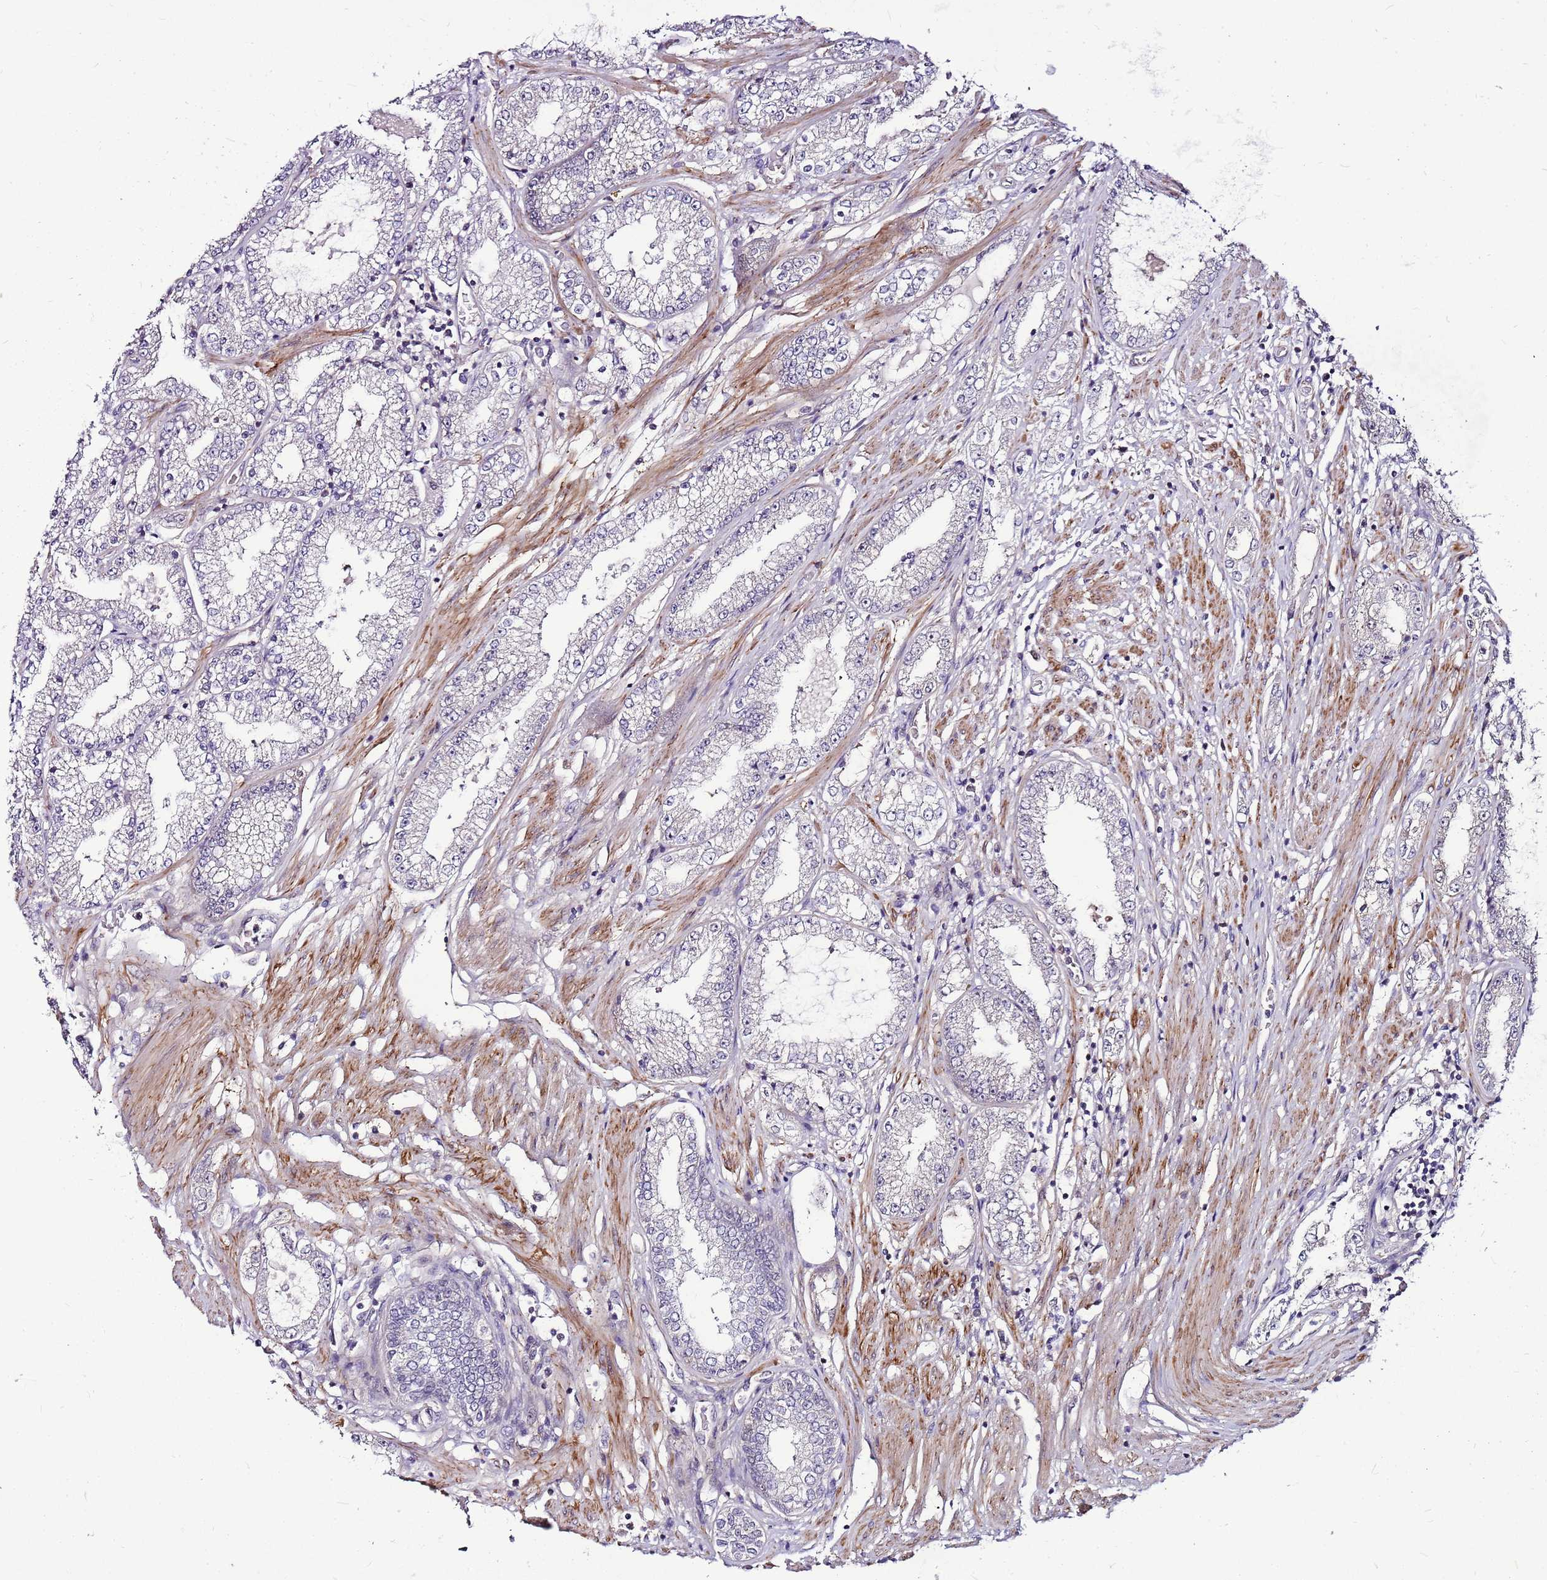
{"staining": {"intensity": "negative", "quantity": "none", "location": "none"}, "tissue": "prostate cancer", "cell_type": "Tumor cells", "image_type": "cancer", "snomed": [{"axis": "morphology", "description": "Adenocarcinoma, High grade"}, {"axis": "topography", "description": "Prostate"}], "caption": "Immunohistochemical staining of prostate cancer (high-grade adenocarcinoma) reveals no significant staining in tumor cells.", "gene": "POLE3", "patient": {"sex": "male", "age": 69}}